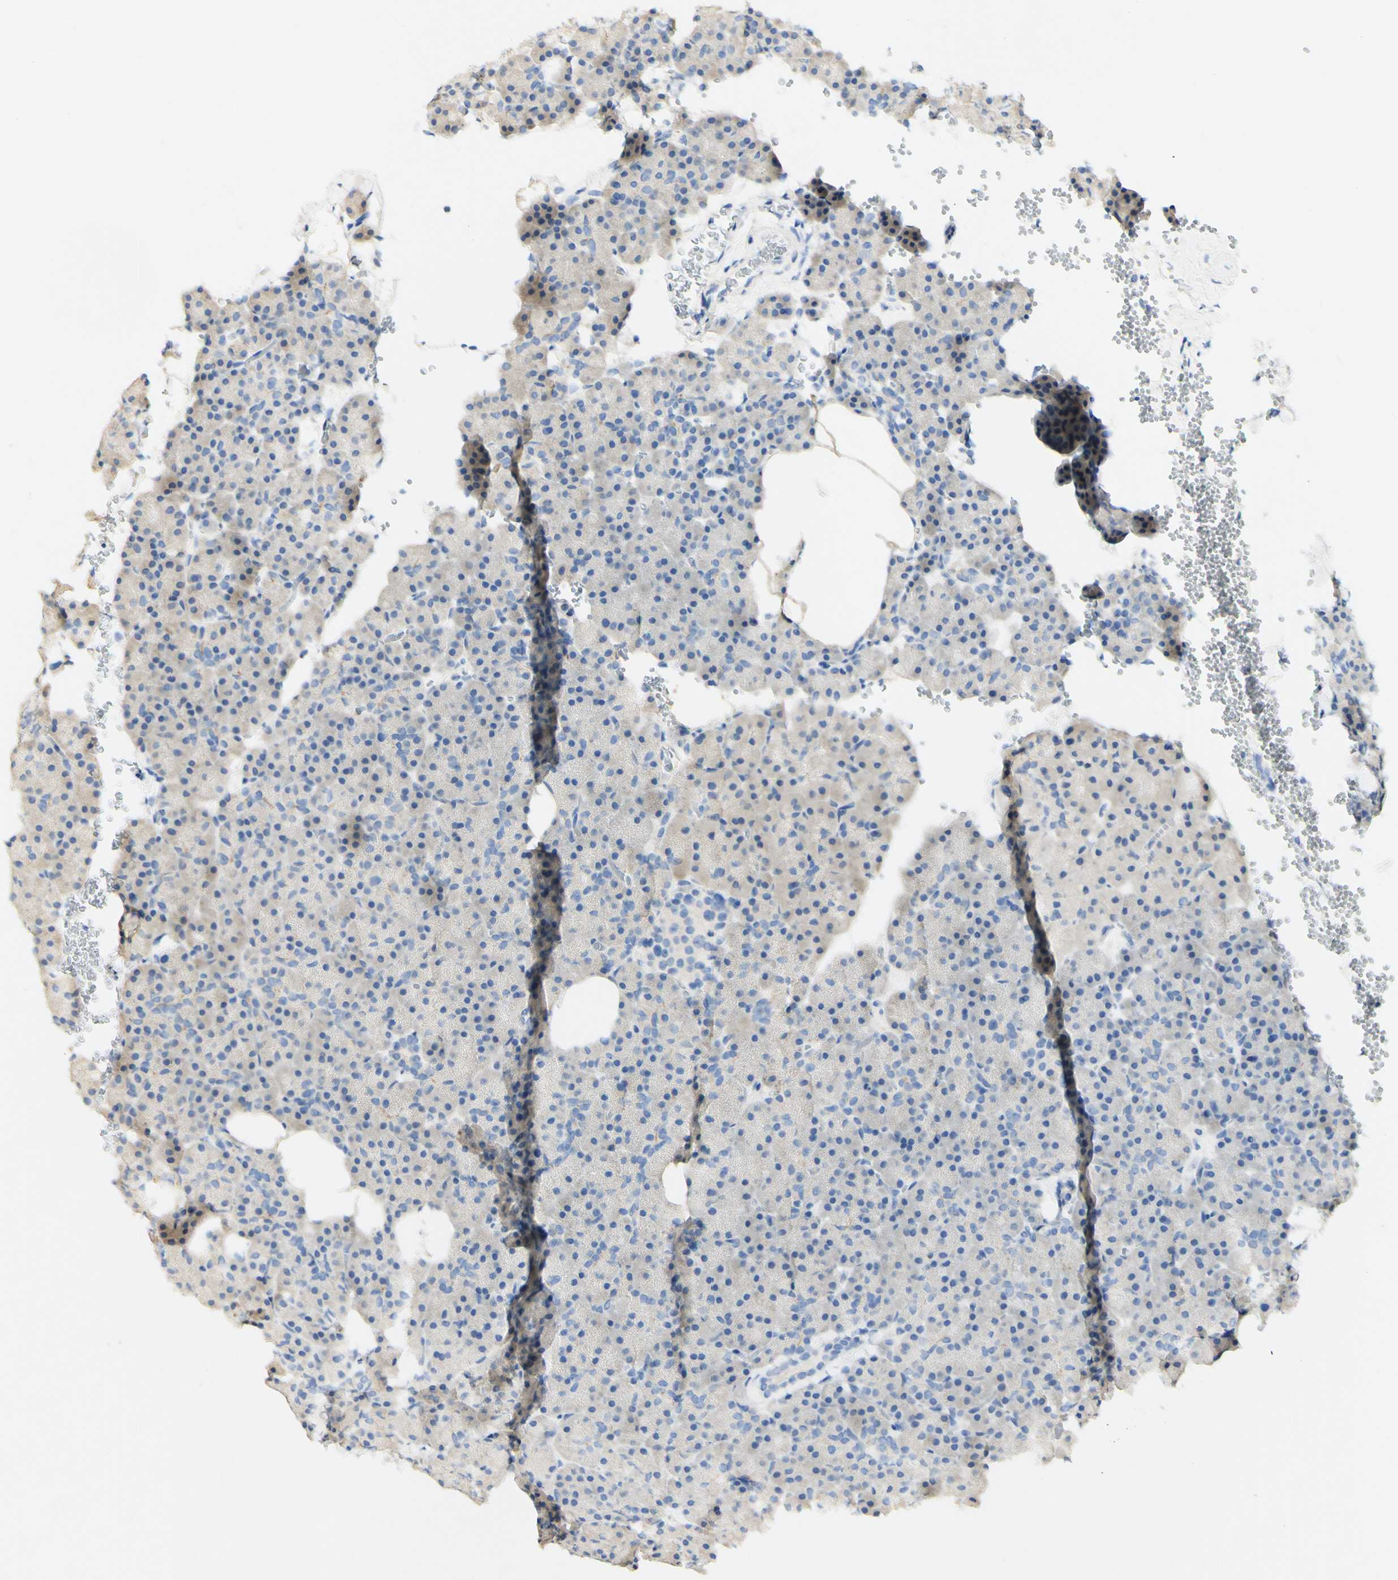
{"staining": {"intensity": "weak", "quantity": "<25%", "location": "cytoplasmic/membranous"}, "tissue": "pancreas", "cell_type": "Exocrine glandular cells", "image_type": "normal", "snomed": [{"axis": "morphology", "description": "Normal tissue, NOS"}, {"axis": "topography", "description": "Pancreas"}], "caption": "Exocrine glandular cells show no significant protein expression in unremarkable pancreas. The staining is performed using DAB brown chromogen with nuclei counter-stained in using hematoxylin.", "gene": "FGF4", "patient": {"sex": "female", "age": 35}}